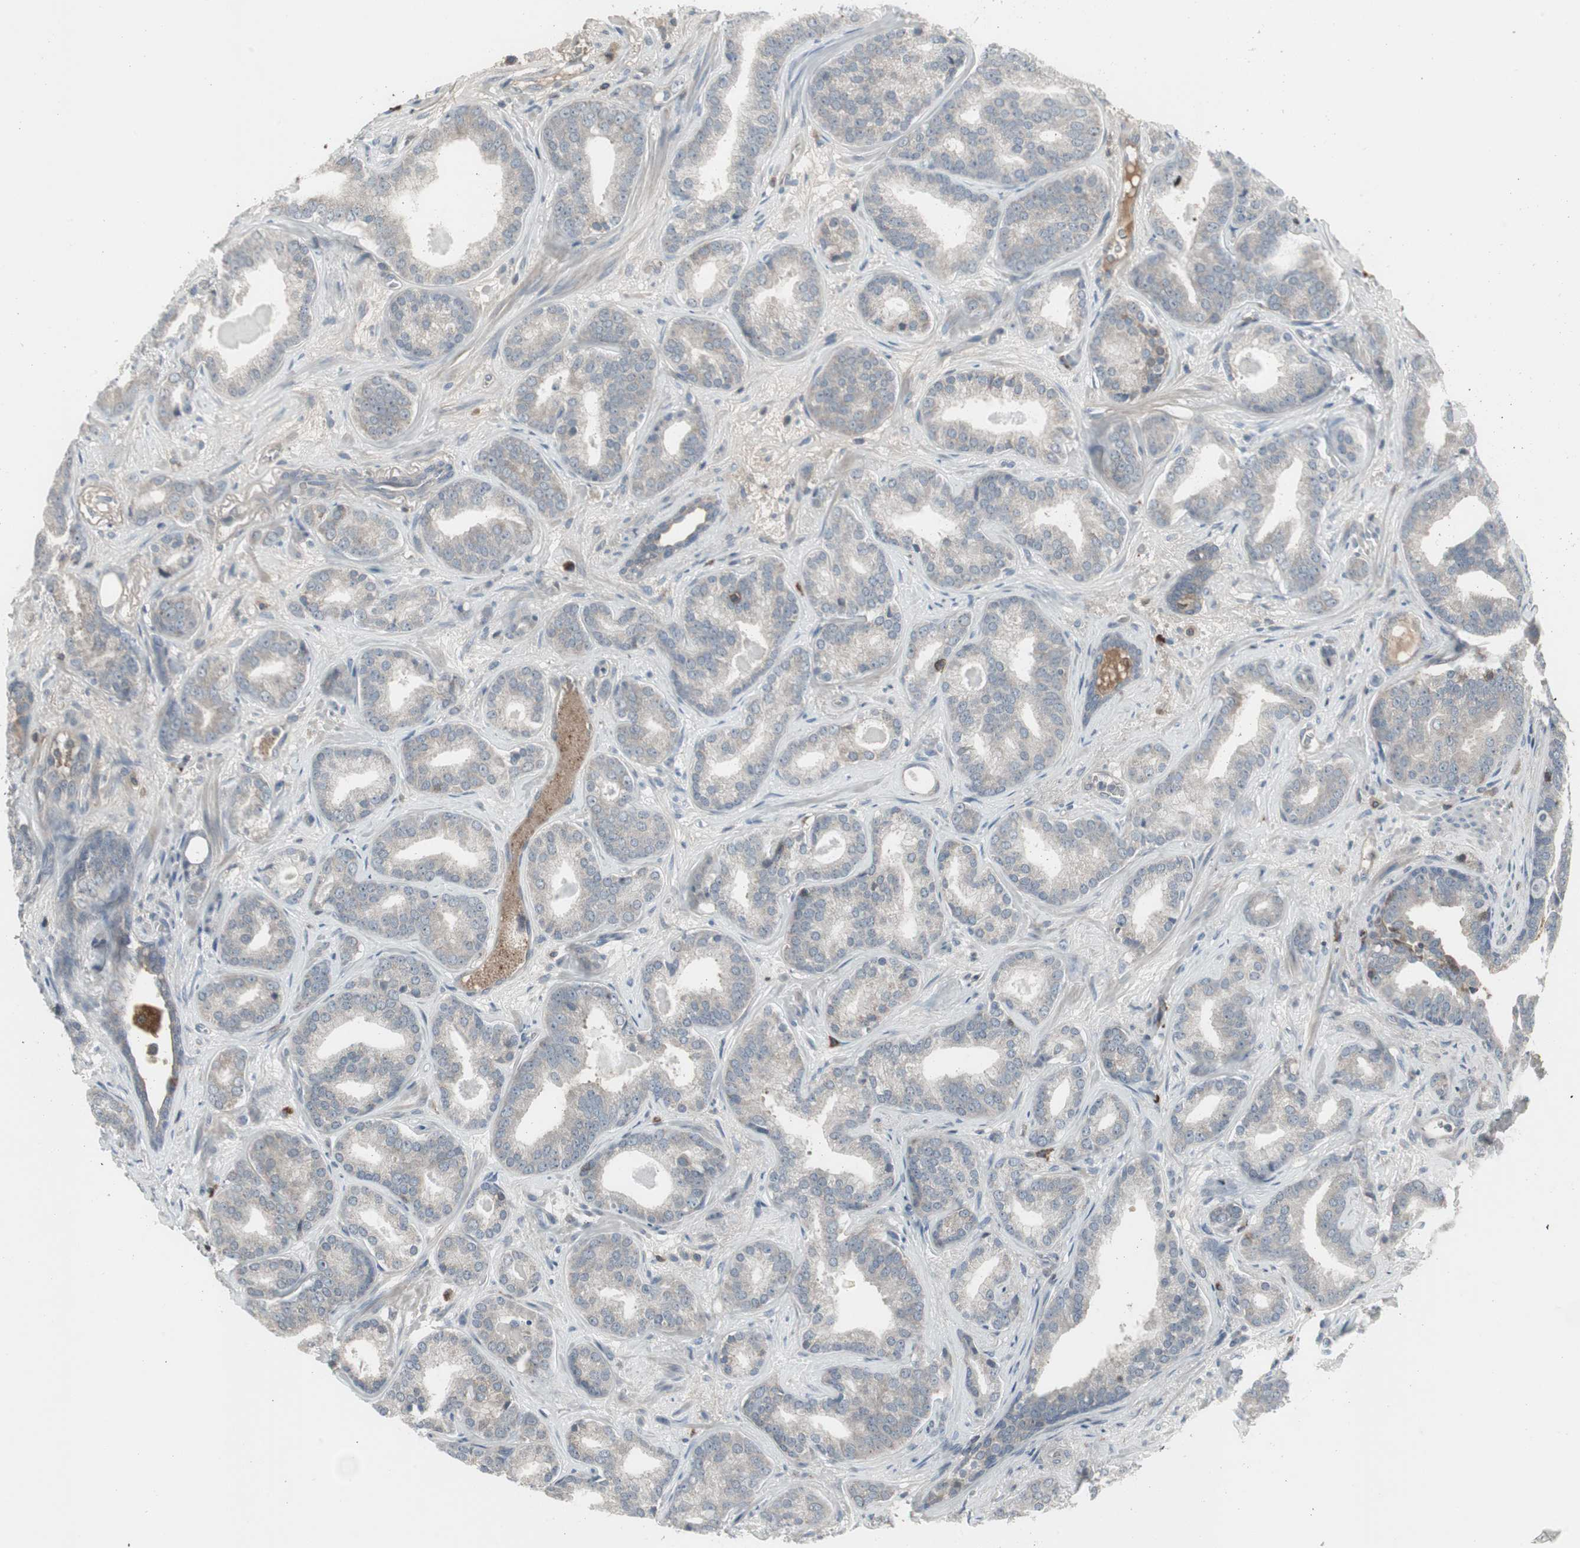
{"staining": {"intensity": "weak", "quantity": "25%-75%", "location": "cytoplasmic/membranous"}, "tissue": "prostate cancer", "cell_type": "Tumor cells", "image_type": "cancer", "snomed": [{"axis": "morphology", "description": "Adenocarcinoma, Low grade"}, {"axis": "topography", "description": "Prostate"}], "caption": "Protein positivity by immunohistochemistry (IHC) reveals weak cytoplasmic/membranous positivity in approximately 25%-75% of tumor cells in prostate cancer (low-grade adenocarcinoma).", "gene": "ZSCAN32", "patient": {"sex": "male", "age": 63}}